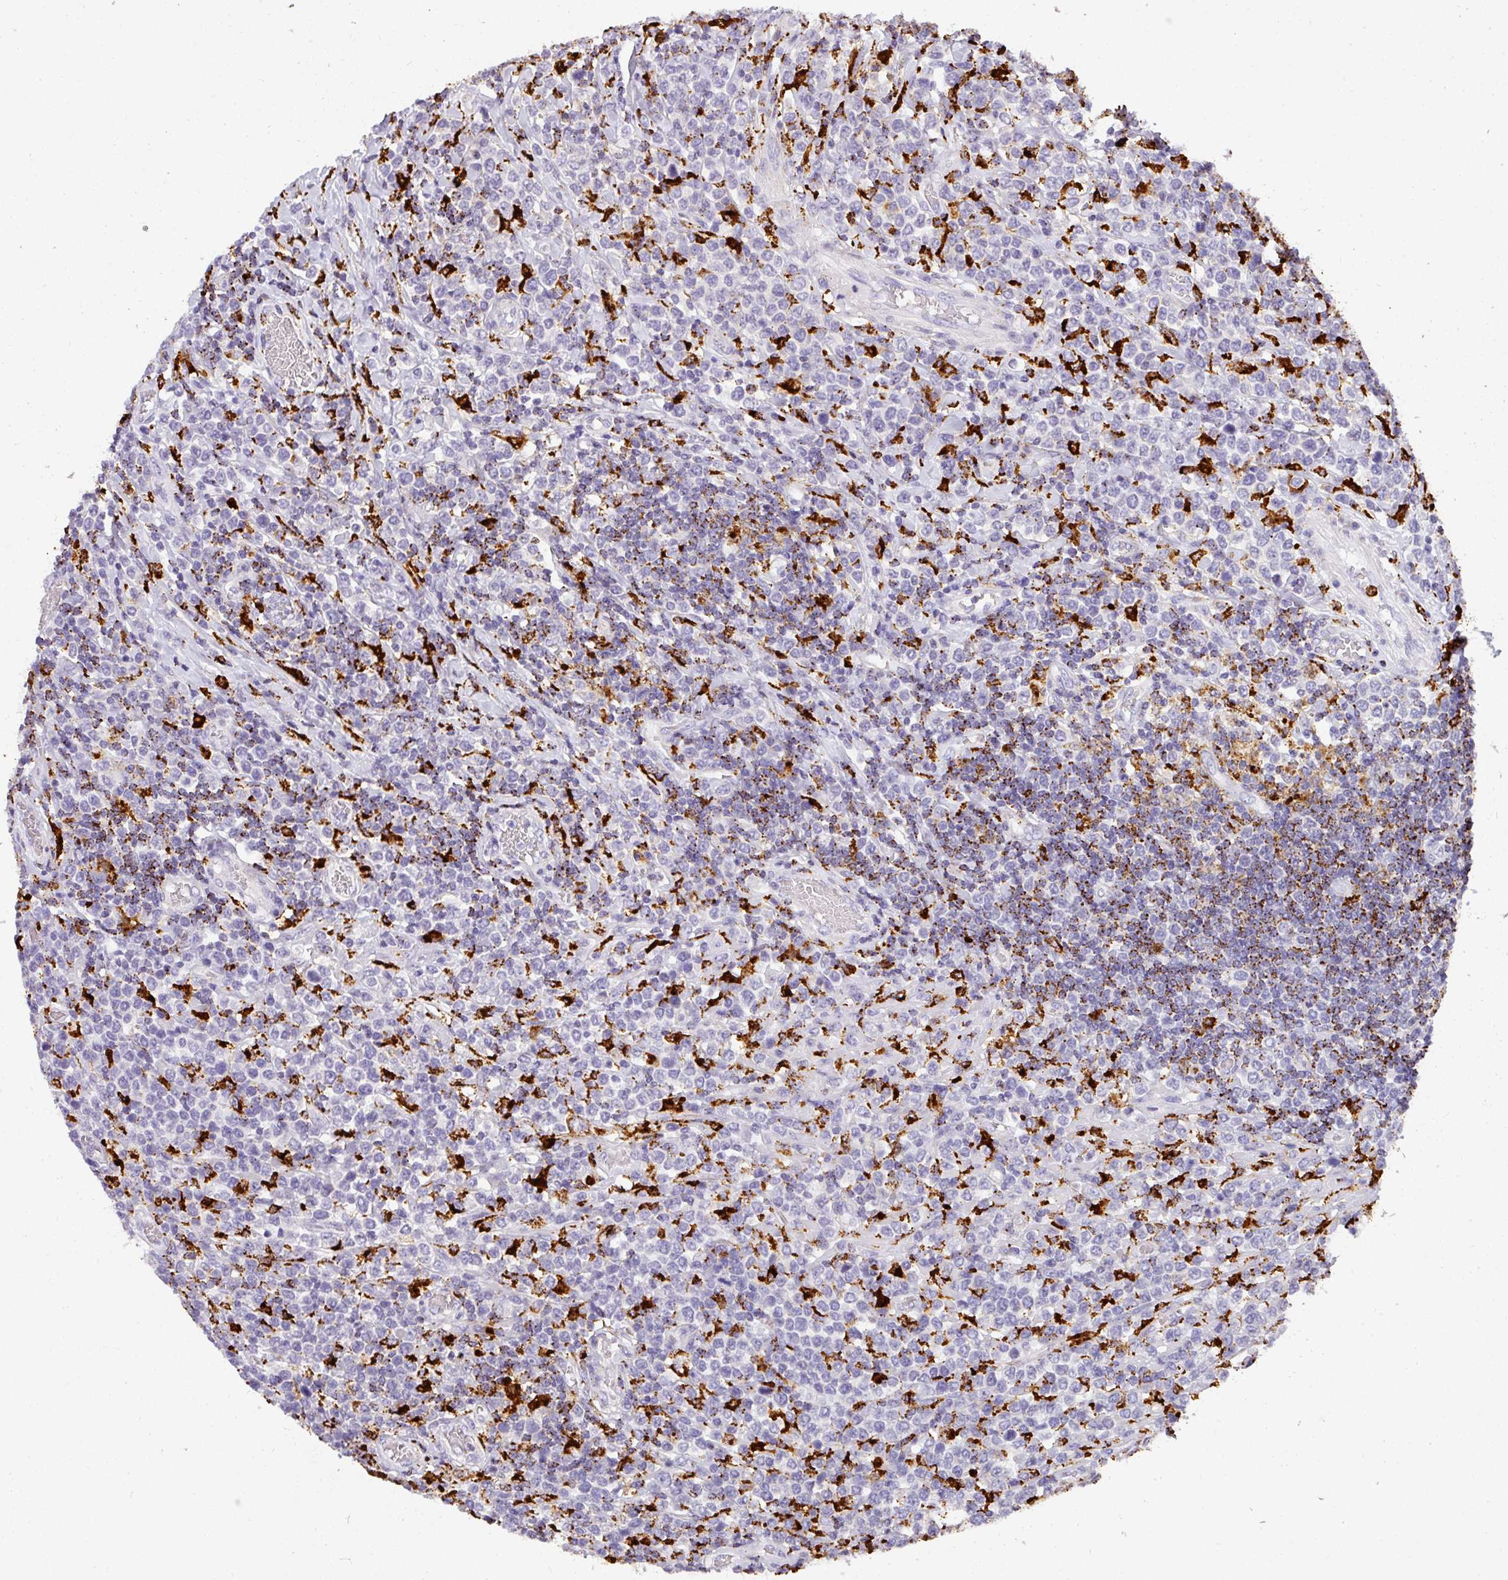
{"staining": {"intensity": "negative", "quantity": "none", "location": "none"}, "tissue": "lymphoma", "cell_type": "Tumor cells", "image_type": "cancer", "snomed": [{"axis": "morphology", "description": "Malignant lymphoma, non-Hodgkin's type, High grade"}, {"axis": "topography", "description": "Soft tissue"}], "caption": "High power microscopy micrograph of an immunohistochemistry (IHC) photomicrograph of lymphoma, revealing no significant expression in tumor cells.", "gene": "MMACHC", "patient": {"sex": "female", "age": 56}}